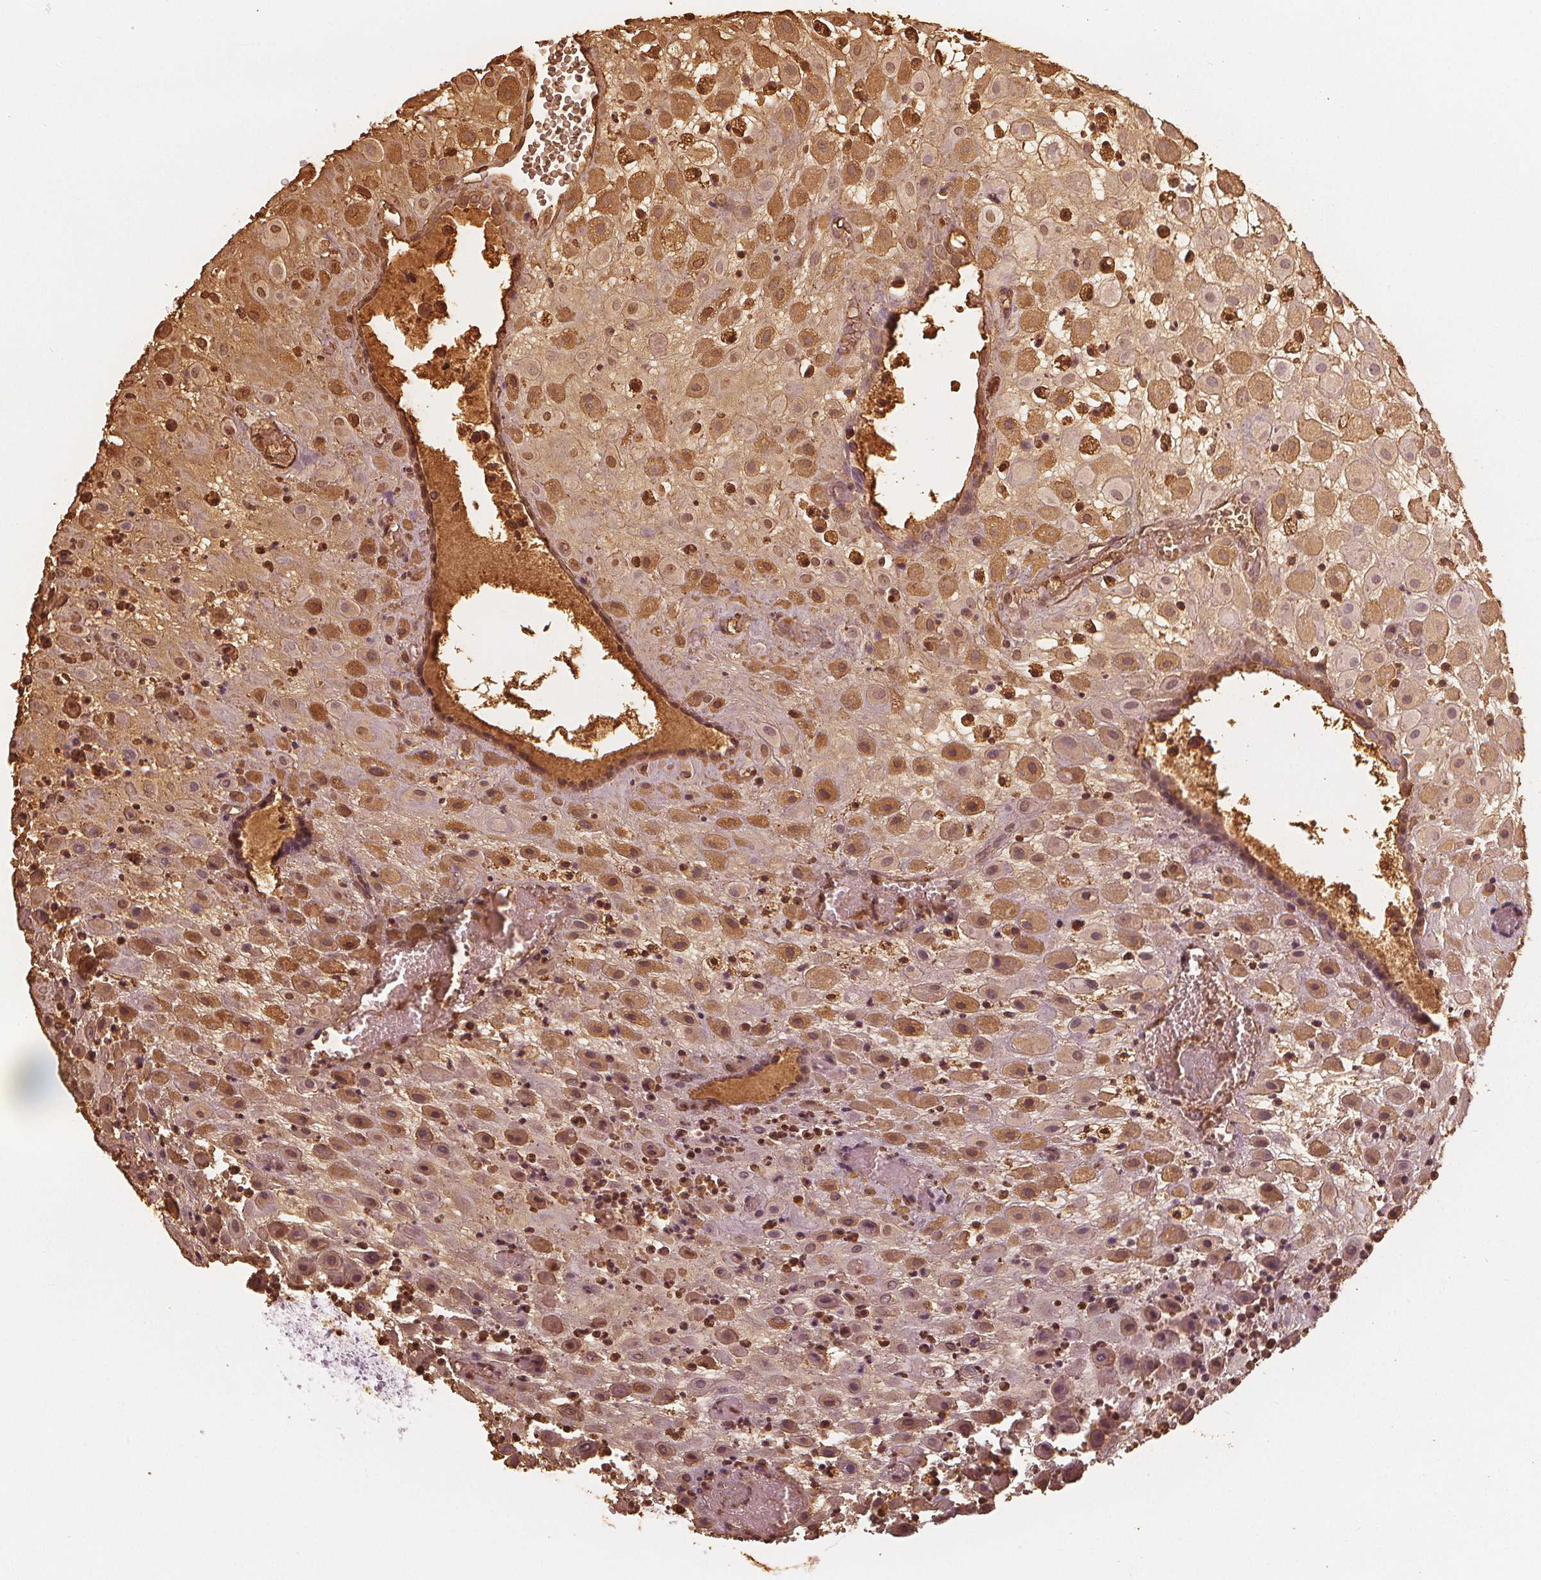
{"staining": {"intensity": "moderate", "quantity": ">75%", "location": "cytoplasmic/membranous"}, "tissue": "placenta", "cell_type": "Decidual cells", "image_type": "normal", "snomed": [{"axis": "morphology", "description": "Normal tissue, NOS"}, {"axis": "topography", "description": "Placenta"}], "caption": "DAB immunohistochemical staining of normal human placenta displays moderate cytoplasmic/membranous protein staining in approximately >75% of decidual cells. The staining was performed using DAB to visualize the protein expression in brown, while the nuclei were stained in blue with hematoxylin (Magnification: 20x).", "gene": "PAEP", "patient": {"sex": "female", "age": 24}}